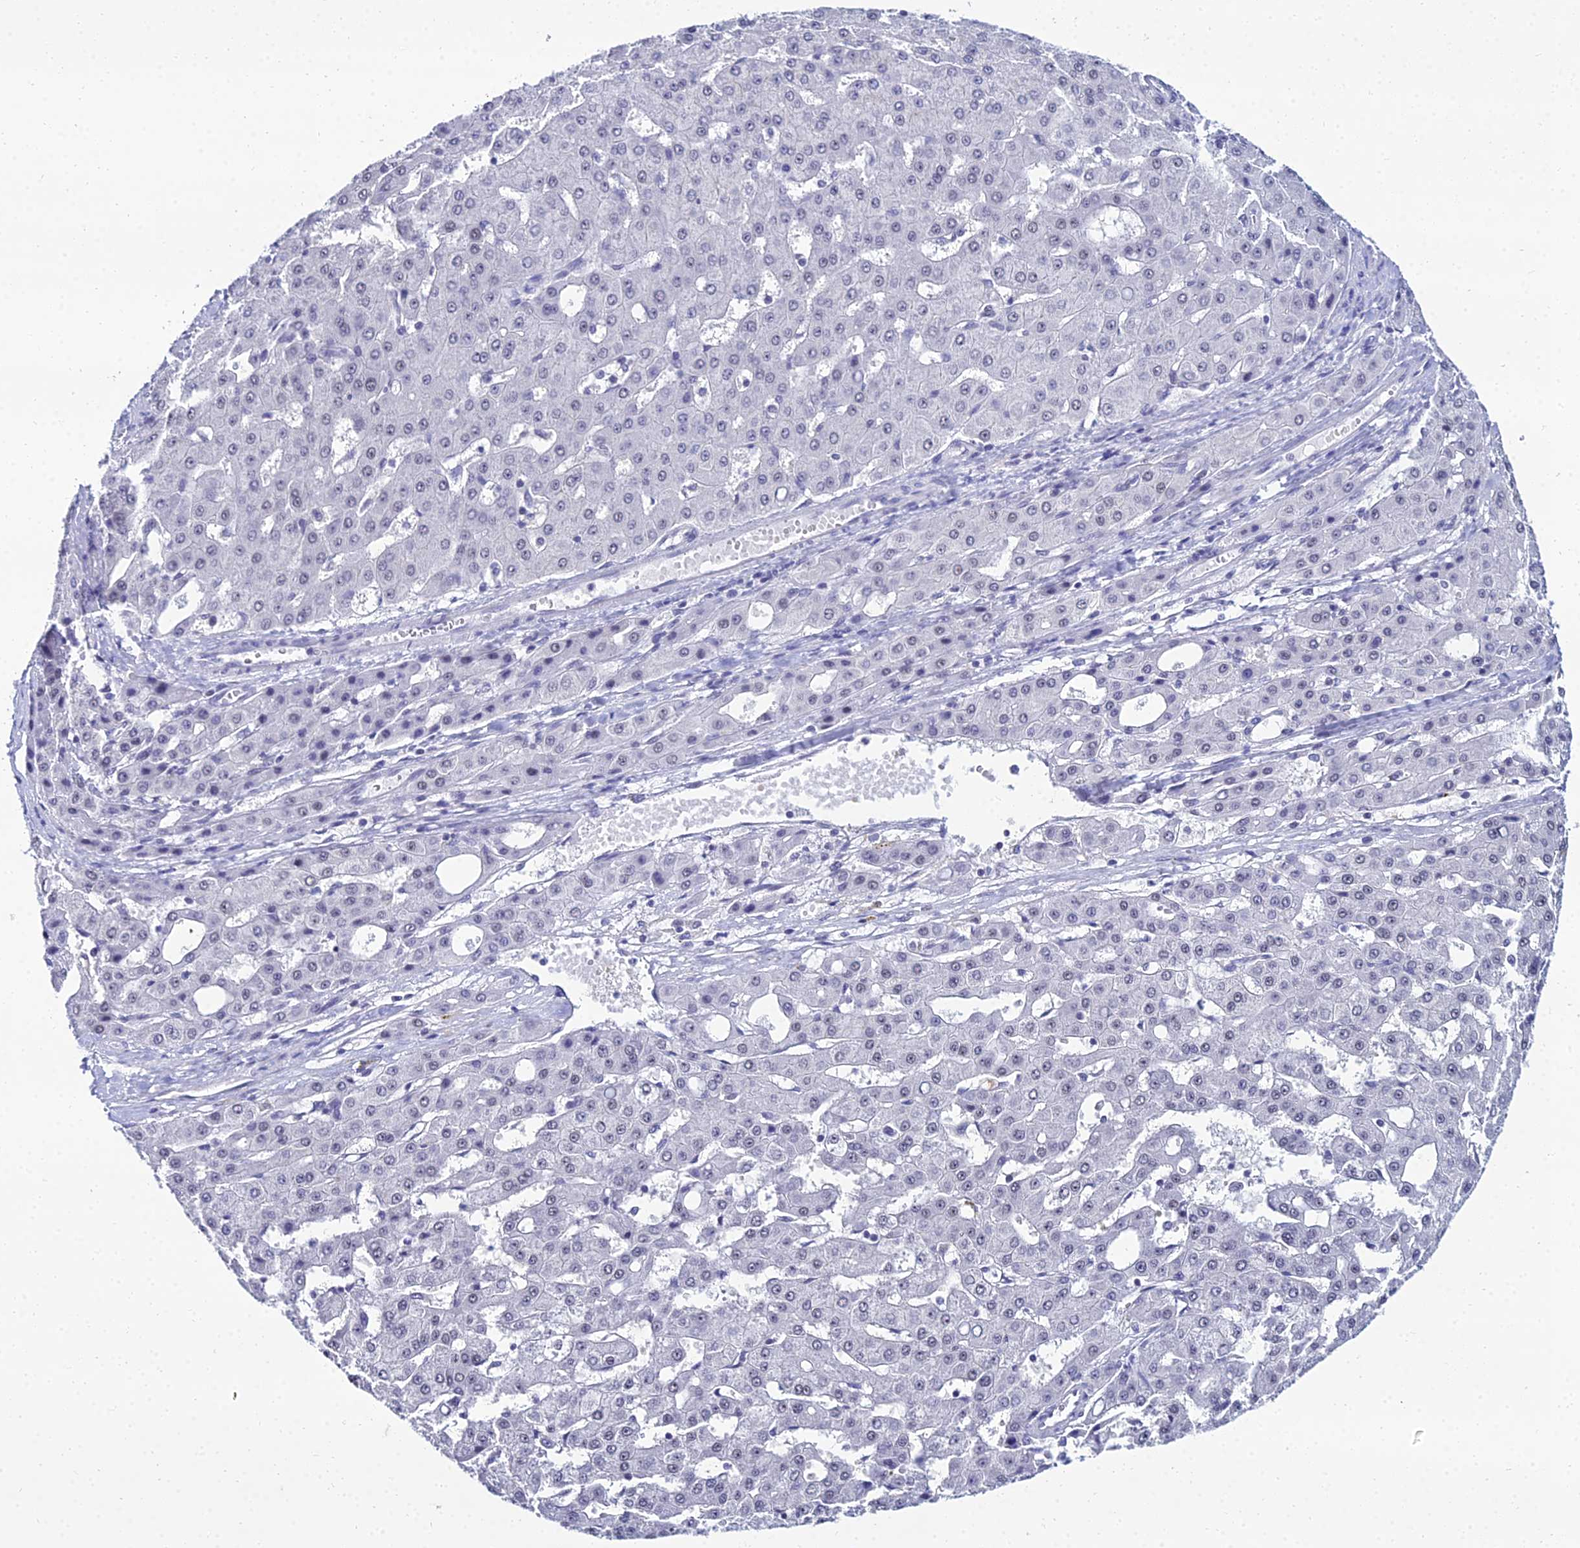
{"staining": {"intensity": "negative", "quantity": "none", "location": "none"}, "tissue": "liver cancer", "cell_type": "Tumor cells", "image_type": "cancer", "snomed": [{"axis": "morphology", "description": "Carcinoma, Hepatocellular, NOS"}, {"axis": "topography", "description": "Liver"}], "caption": "High power microscopy image of an IHC photomicrograph of liver hepatocellular carcinoma, revealing no significant expression in tumor cells. The staining was performed using DAB to visualize the protein expression in brown, while the nuclei were stained in blue with hematoxylin (Magnification: 20x).", "gene": "PPP4R2", "patient": {"sex": "male", "age": 47}}